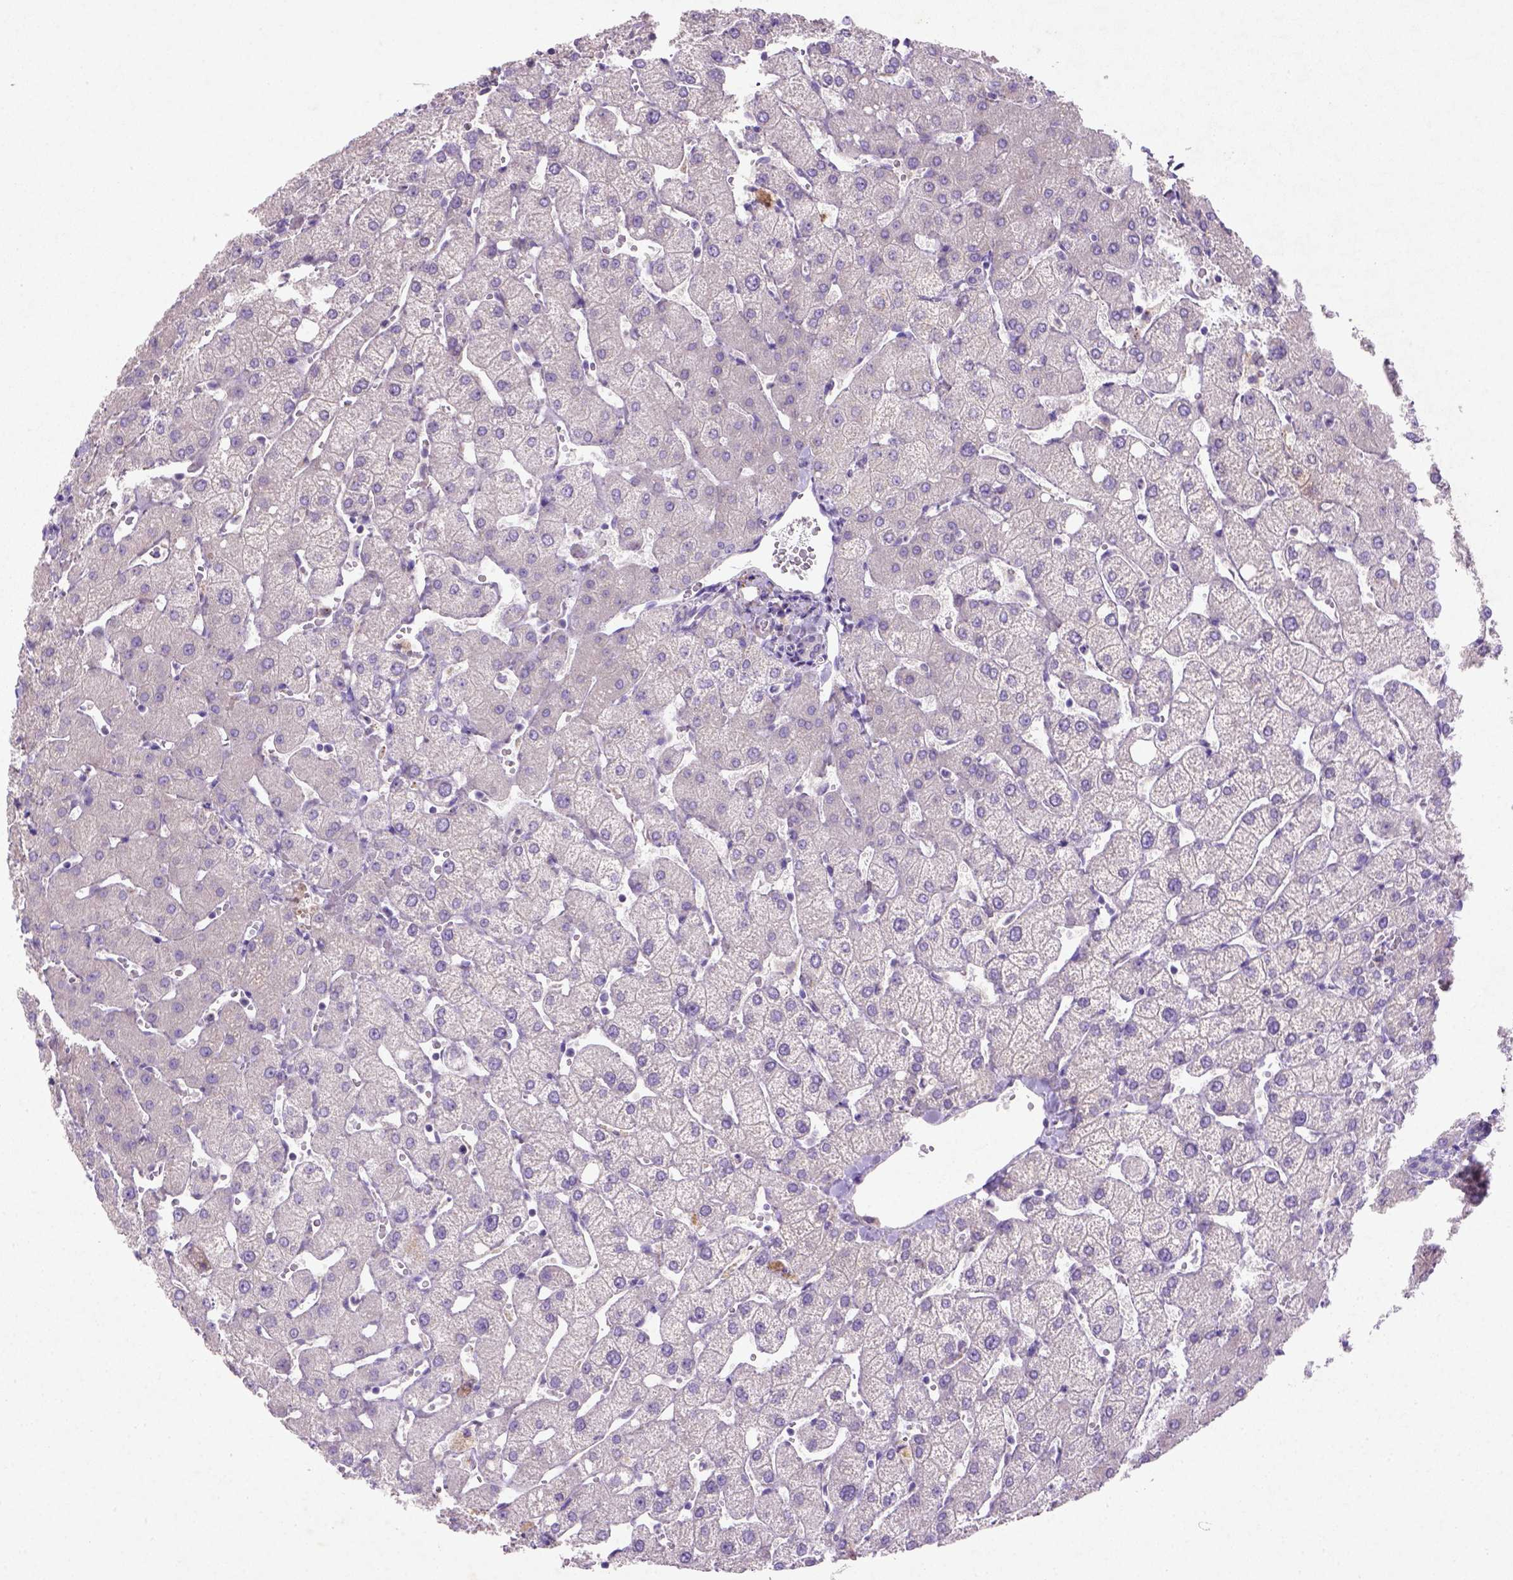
{"staining": {"intensity": "negative", "quantity": "none", "location": "none"}, "tissue": "liver", "cell_type": "Cholangiocytes", "image_type": "normal", "snomed": [{"axis": "morphology", "description": "Normal tissue, NOS"}, {"axis": "topography", "description": "Liver"}], "caption": "Immunohistochemical staining of benign human liver shows no significant staining in cholangiocytes. The staining is performed using DAB brown chromogen with nuclei counter-stained in using hematoxylin.", "gene": "NUDT2", "patient": {"sex": "female", "age": 54}}